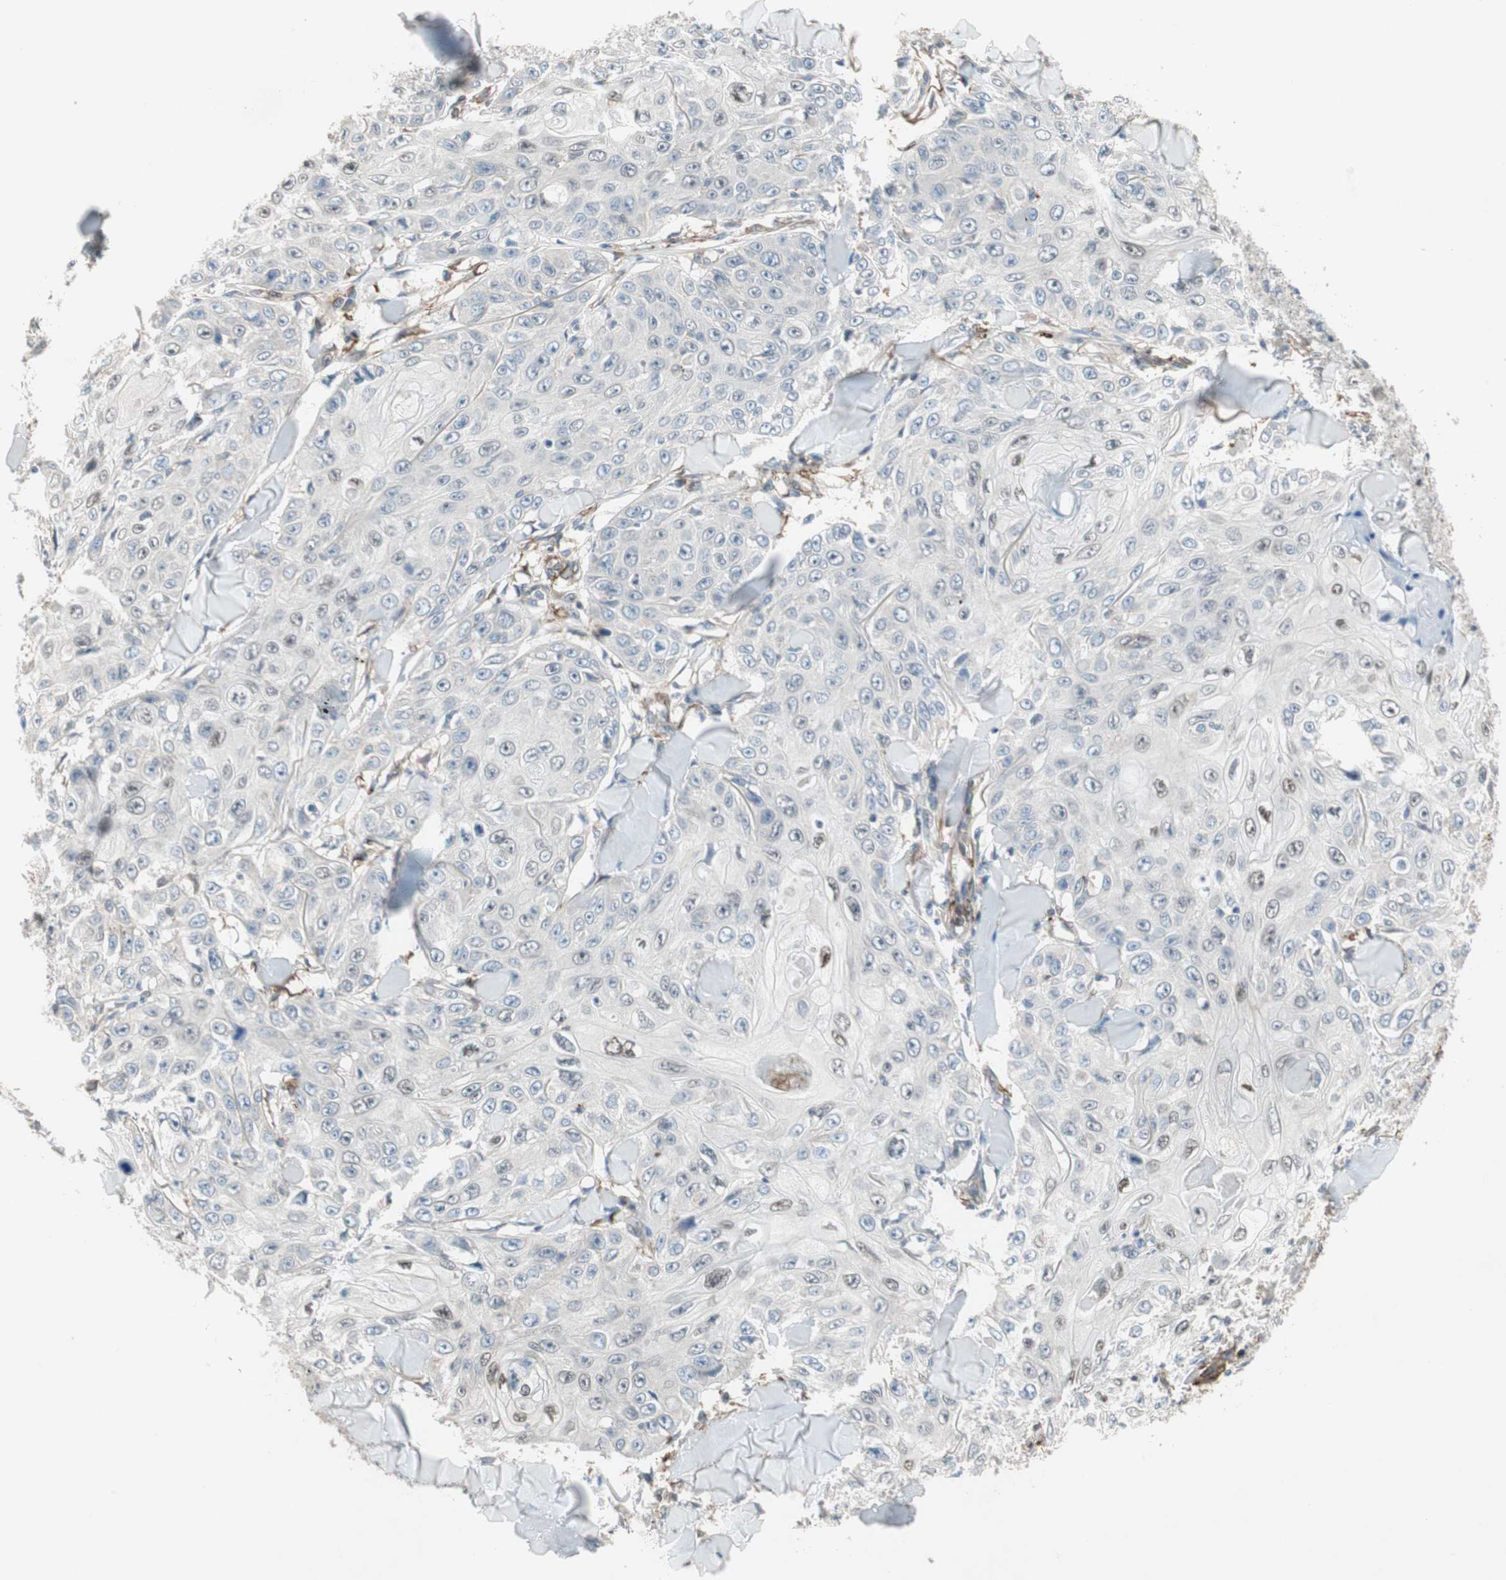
{"staining": {"intensity": "moderate", "quantity": "25%-75%", "location": "nuclear"}, "tissue": "skin cancer", "cell_type": "Tumor cells", "image_type": "cancer", "snomed": [{"axis": "morphology", "description": "Squamous cell carcinoma, NOS"}, {"axis": "topography", "description": "Skin"}], "caption": "There is medium levels of moderate nuclear positivity in tumor cells of skin cancer (squamous cell carcinoma), as demonstrated by immunohistochemical staining (brown color).", "gene": "GRHL1", "patient": {"sex": "male", "age": 86}}